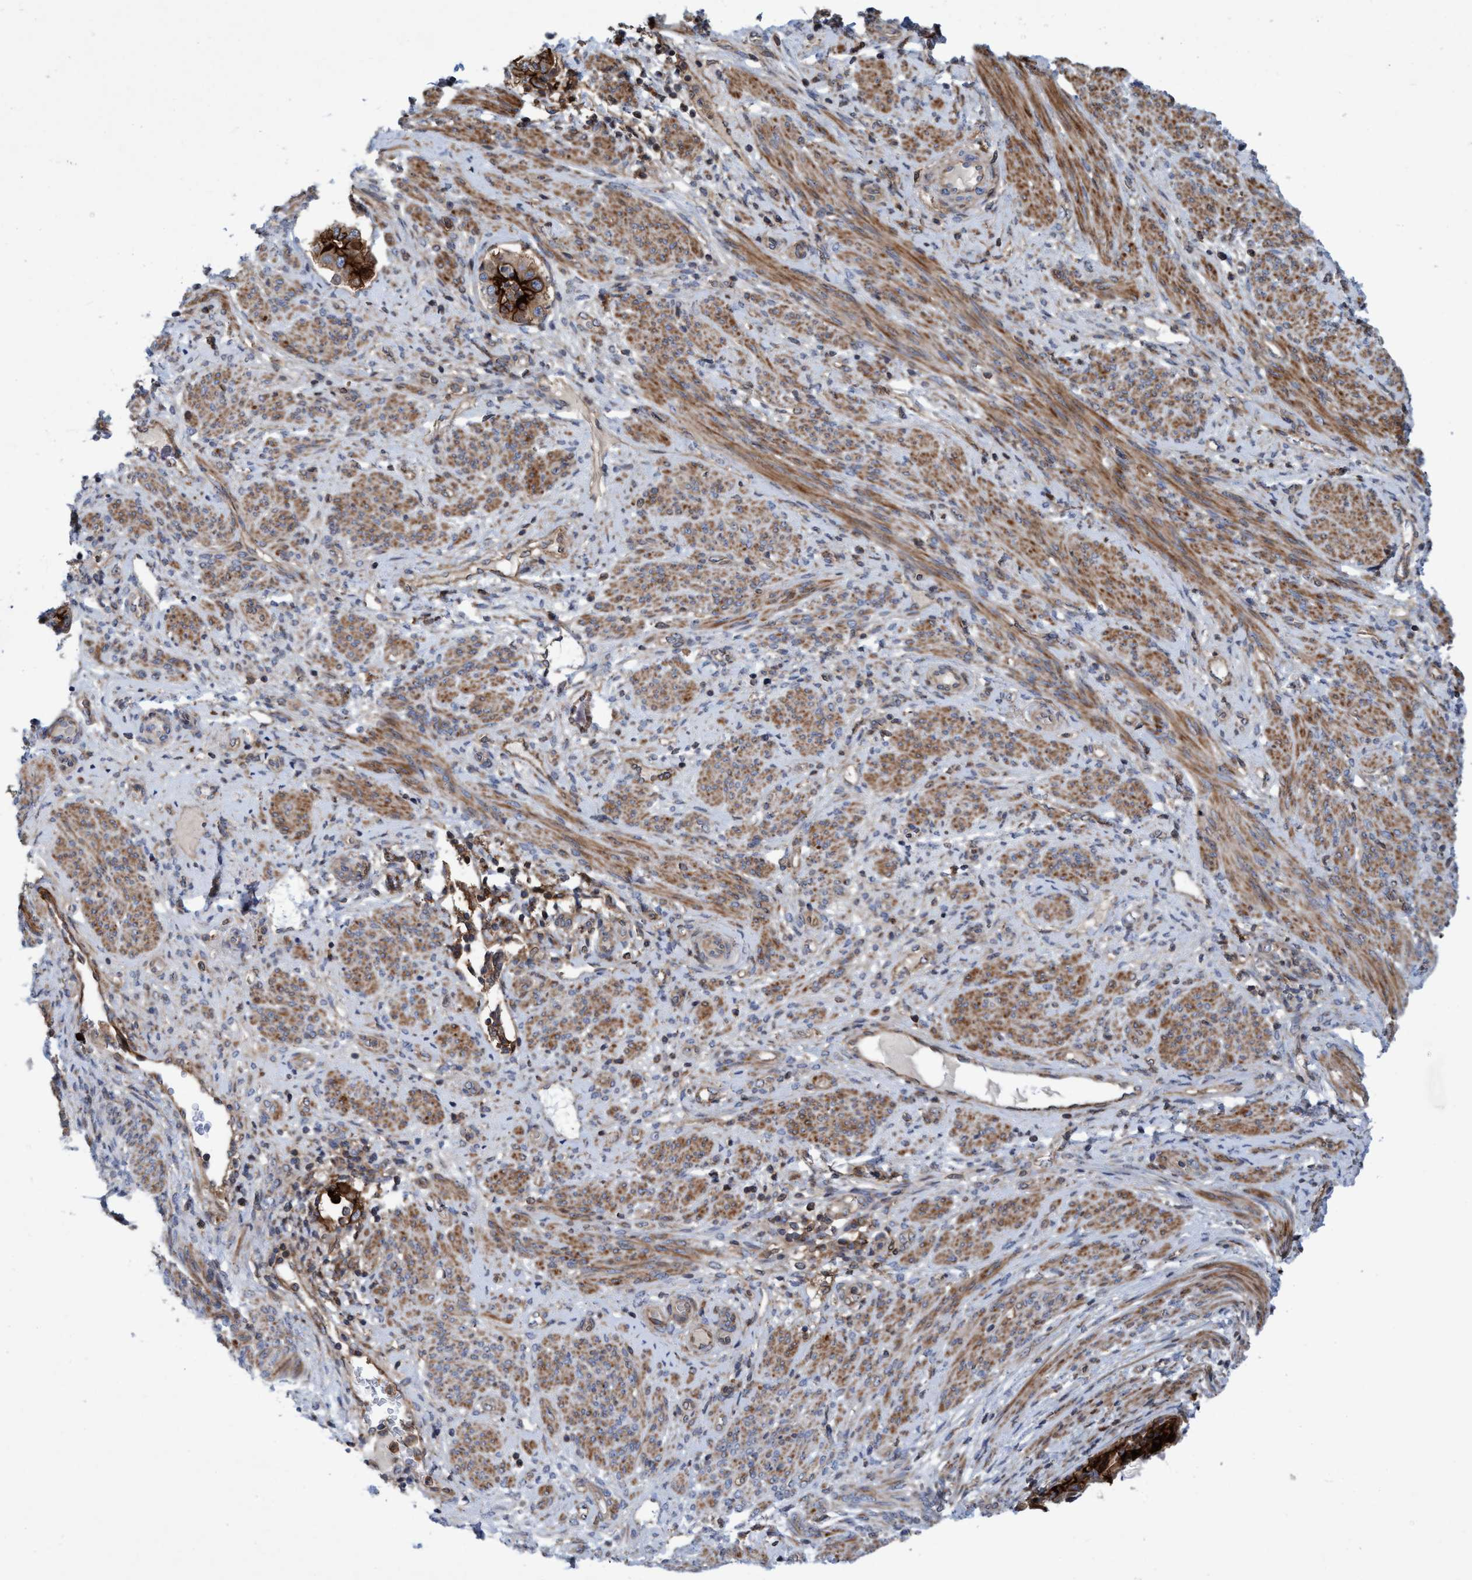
{"staining": {"intensity": "strong", "quantity": ">75%", "location": "cytoplasmic/membranous"}, "tissue": "endometrial cancer", "cell_type": "Tumor cells", "image_type": "cancer", "snomed": [{"axis": "morphology", "description": "Adenocarcinoma, NOS"}, {"axis": "topography", "description": "Endometrium"}], "caption": "Immunohistochemistry of human adenocarcinoma (endometrial) displays high levels of strong cytoplasmic/membranous positivity in about >75% of tumor cells.", "gene": "SLC16A3", "patient": {"sex": "female", "age": 85}}